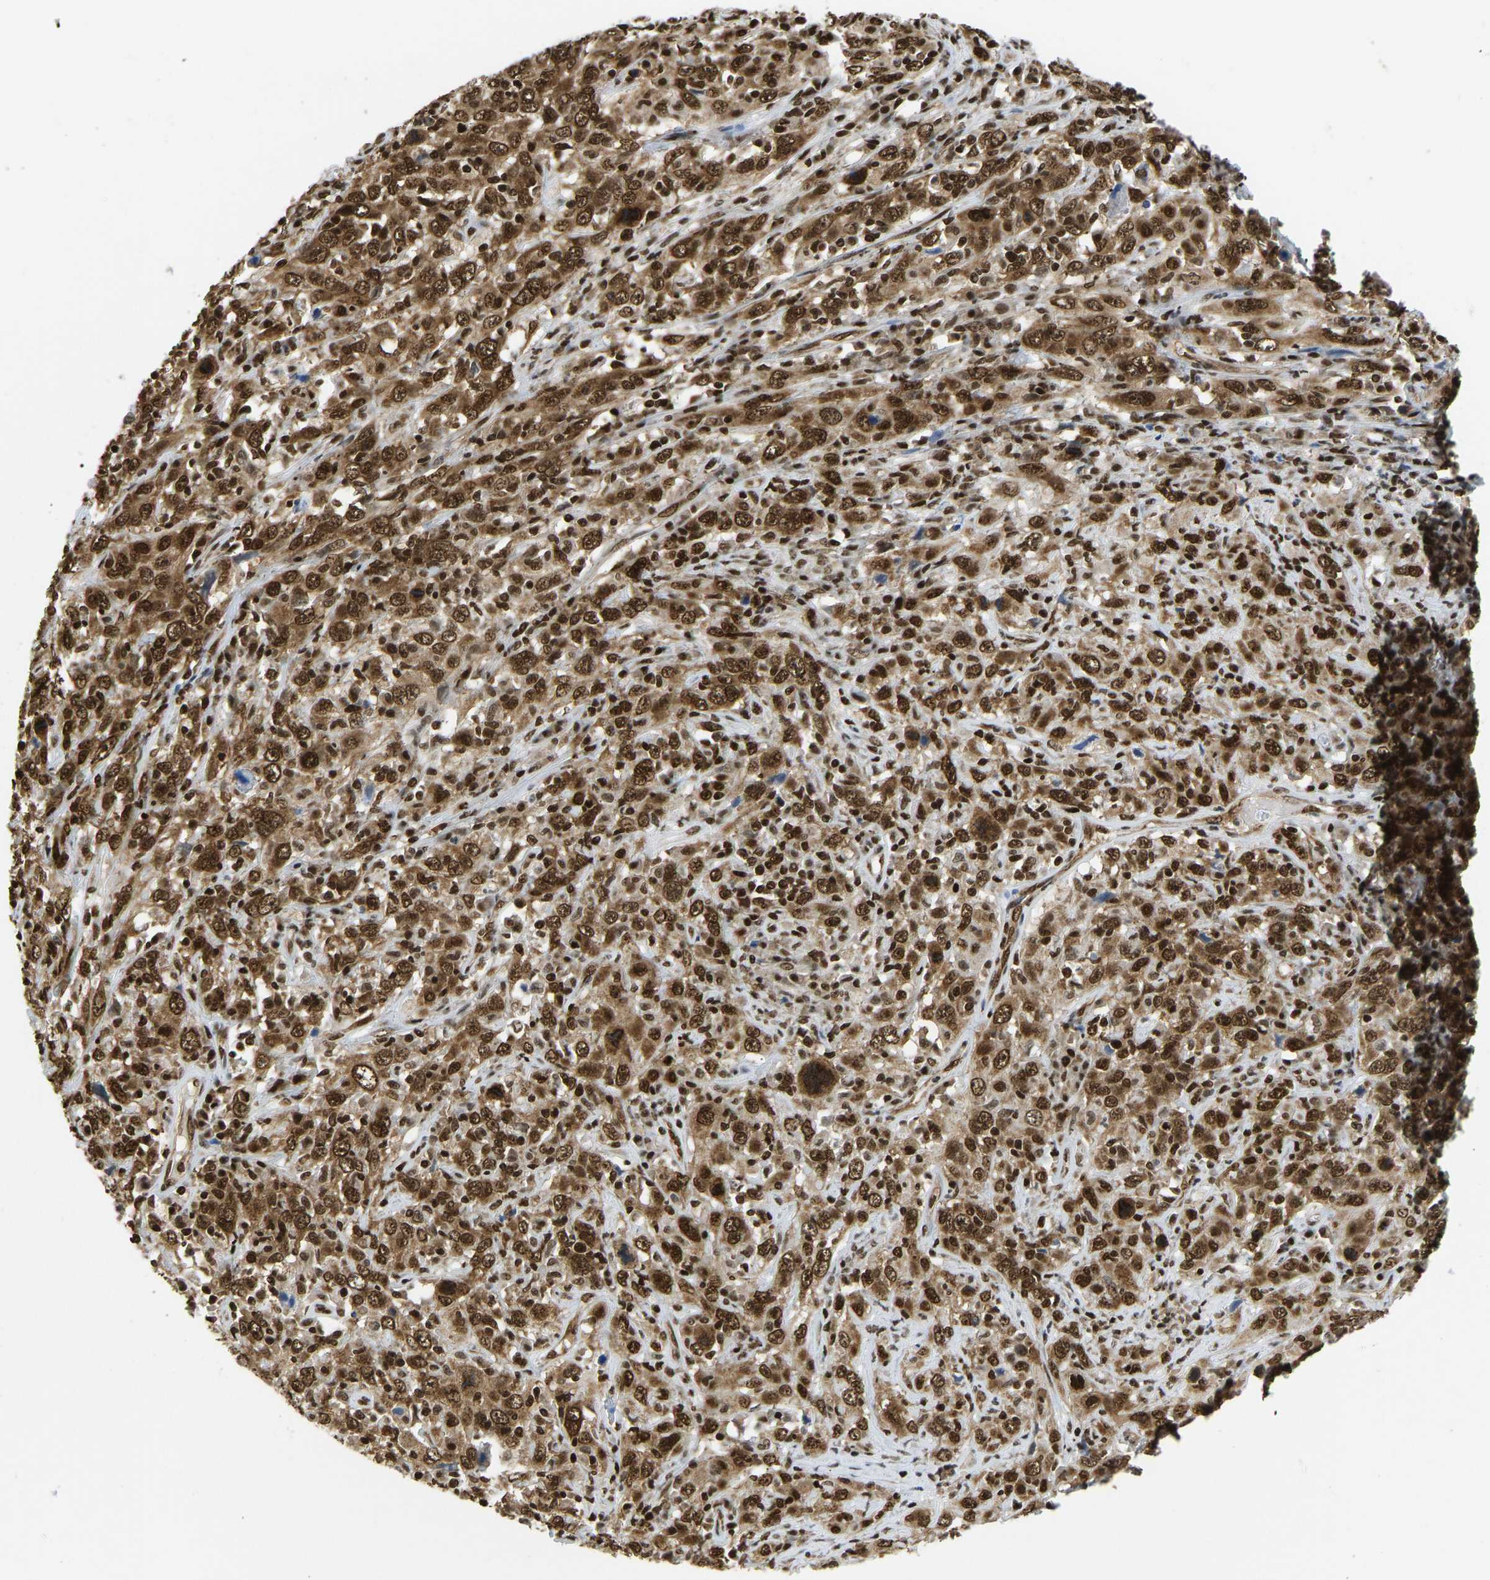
{"staining": {"intensity": "strong", "quantity": ">75%", "location": "cytoplasmic/membranous,nuclear"}, "tissue": "cervical cancer", "cell_type": "Tumor cells", "image_type": "cancer", "snomed": [{"axis": "morphology", "description": "Squamous cell carcinoma, NOS"}, {"axis": "topography", "description": "Cervix"}], "caption": "A brown stain labels strong cytoplasmic/membranous and nuclear expression of a protein in human squamous cell carcinoma (cervical) tumor cells.", "gene": "ZSCAN20", "patient": {"sex": "female", "age": 46}}